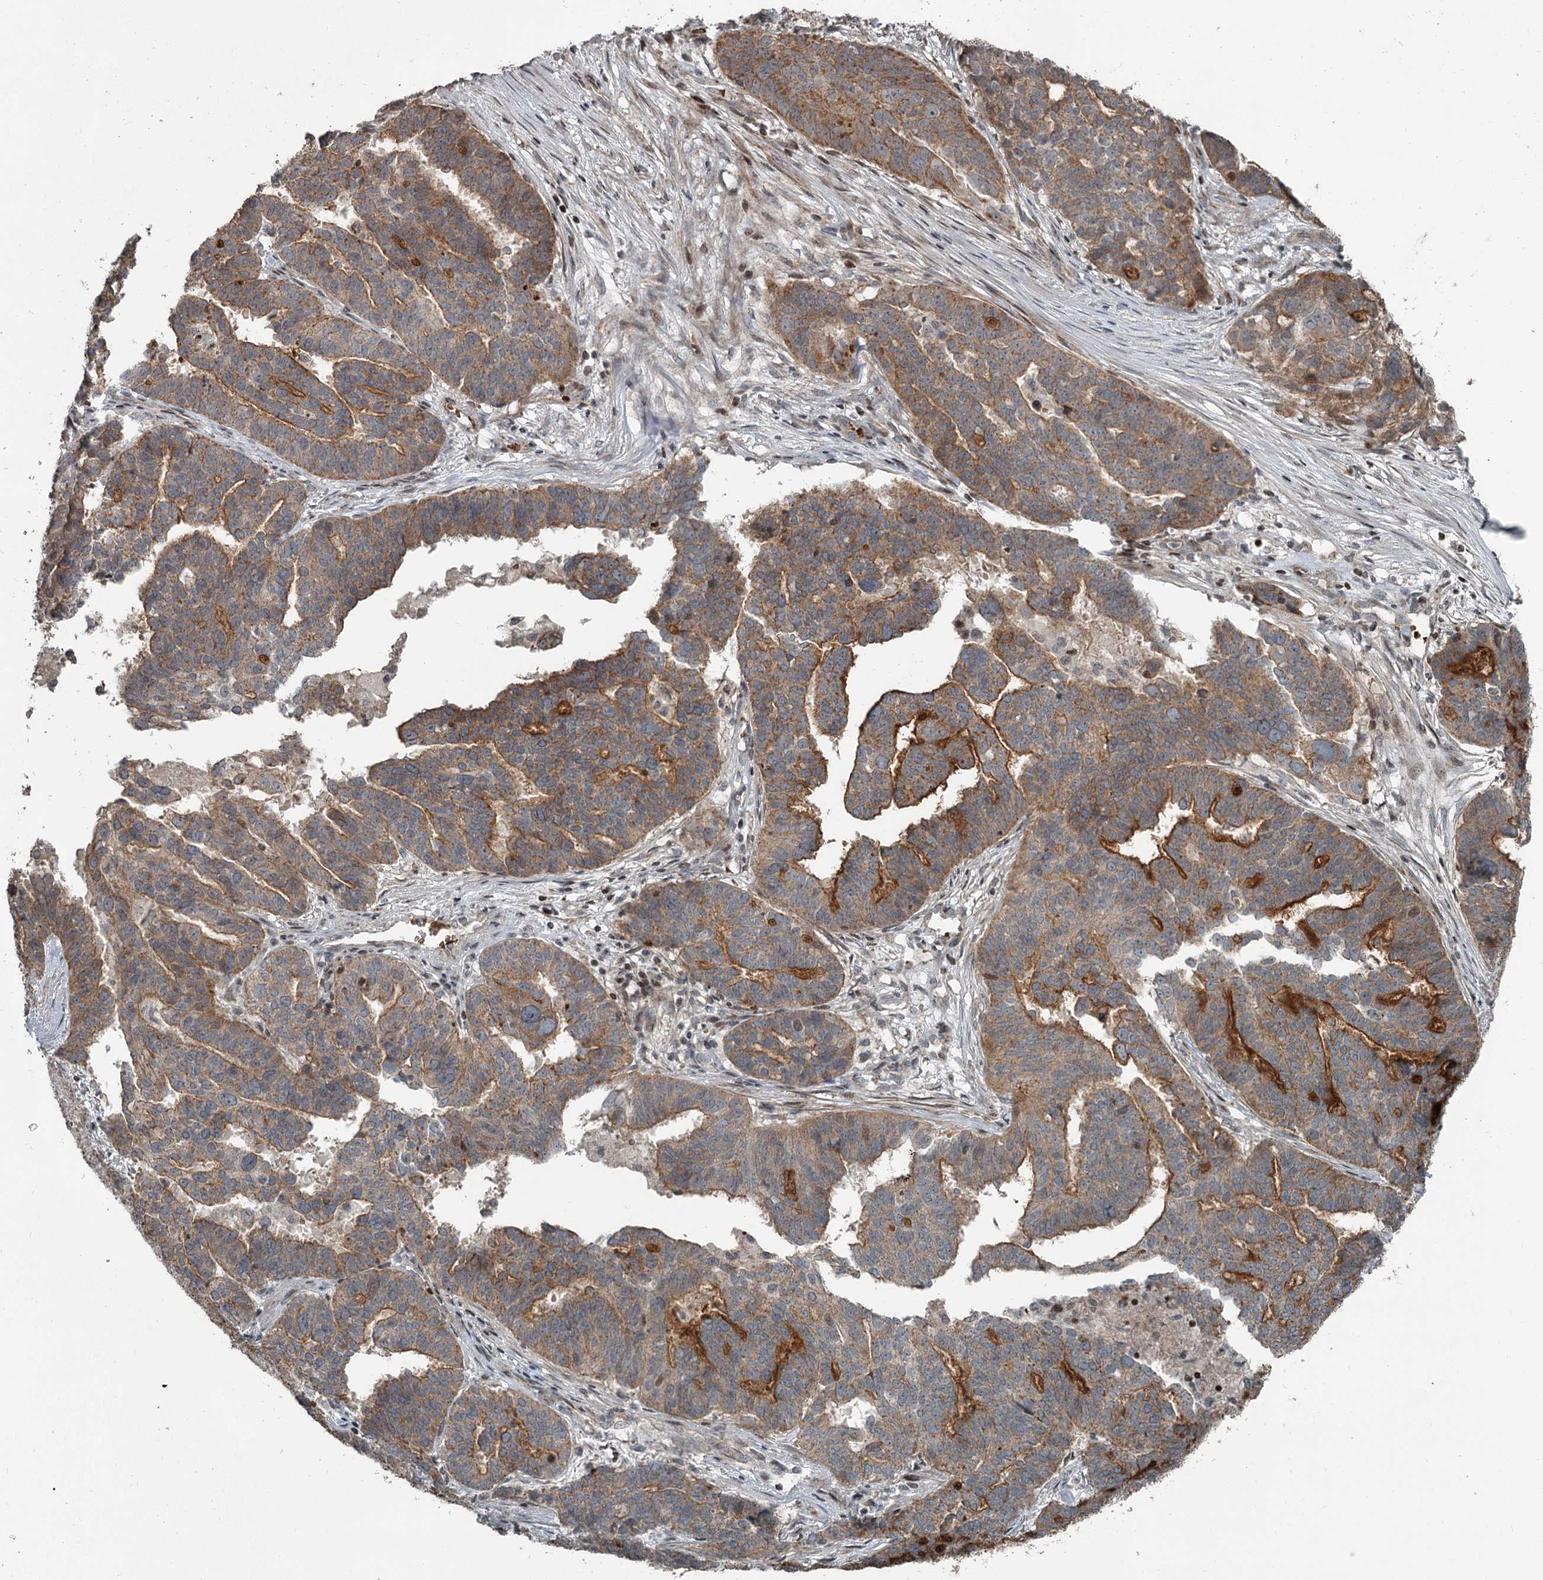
{"staining": {"intensity": "strong", "quantity": "25%-75%", "location": "cytoplasmic/membranous"}, "tissue": "ovarian cancer", "cell_type": "Tumor cells", "image_type": "cancer", "snomed": [{"axis": "morphology", "description": "Cystadenocarcinoma, serous, NOS"}, {"axis": "topography", "description": "Ovary"}], "caption": "The immunohistochemical stain shows strong cytoplasmic/membranous positivity in tumor cells of ovarian serous cystadenocarcinoma tissue.", "gene": "RASSF8", "patient": {"sex": "female", "age": 59}}